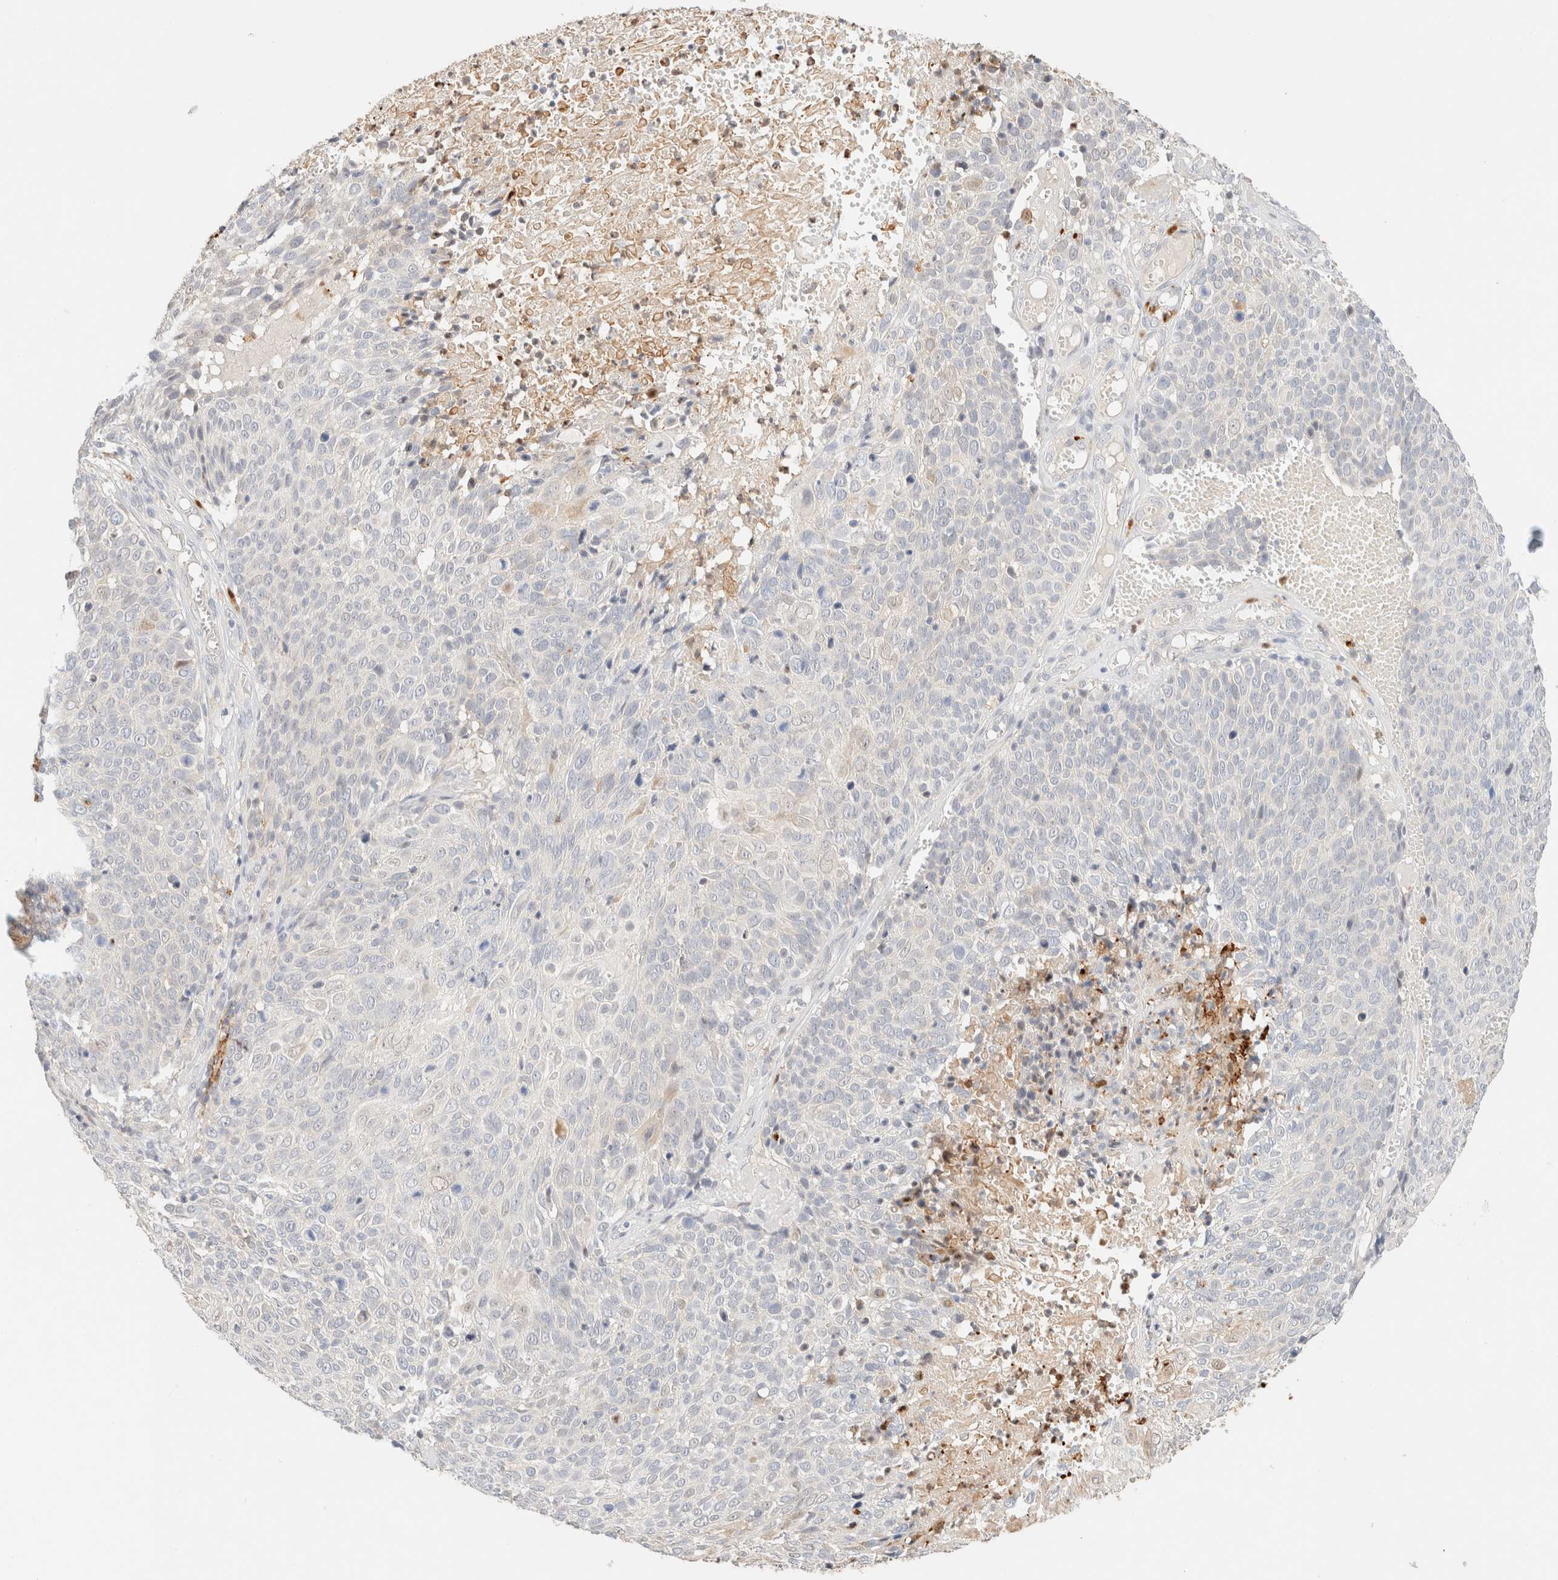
{"staining": {"intensity": "negative", "quantity": "none", "location": "none"}, "tissue": "cervical cancer", "cell_type": "Tumor cells", "image_type": "cancer", "snomed": [{"axis": "morphology", "description": "Squamous cell carcinoma, NOS"}, {"axis": "topography", "description": "Cervix"}], "caption": "Immunohistochemical staining of cervical squamous cell carcinoma shows no significant expression in tumor cells.", "gene": "SGSM2", "patient": {"sex": "female", "age": 74}}